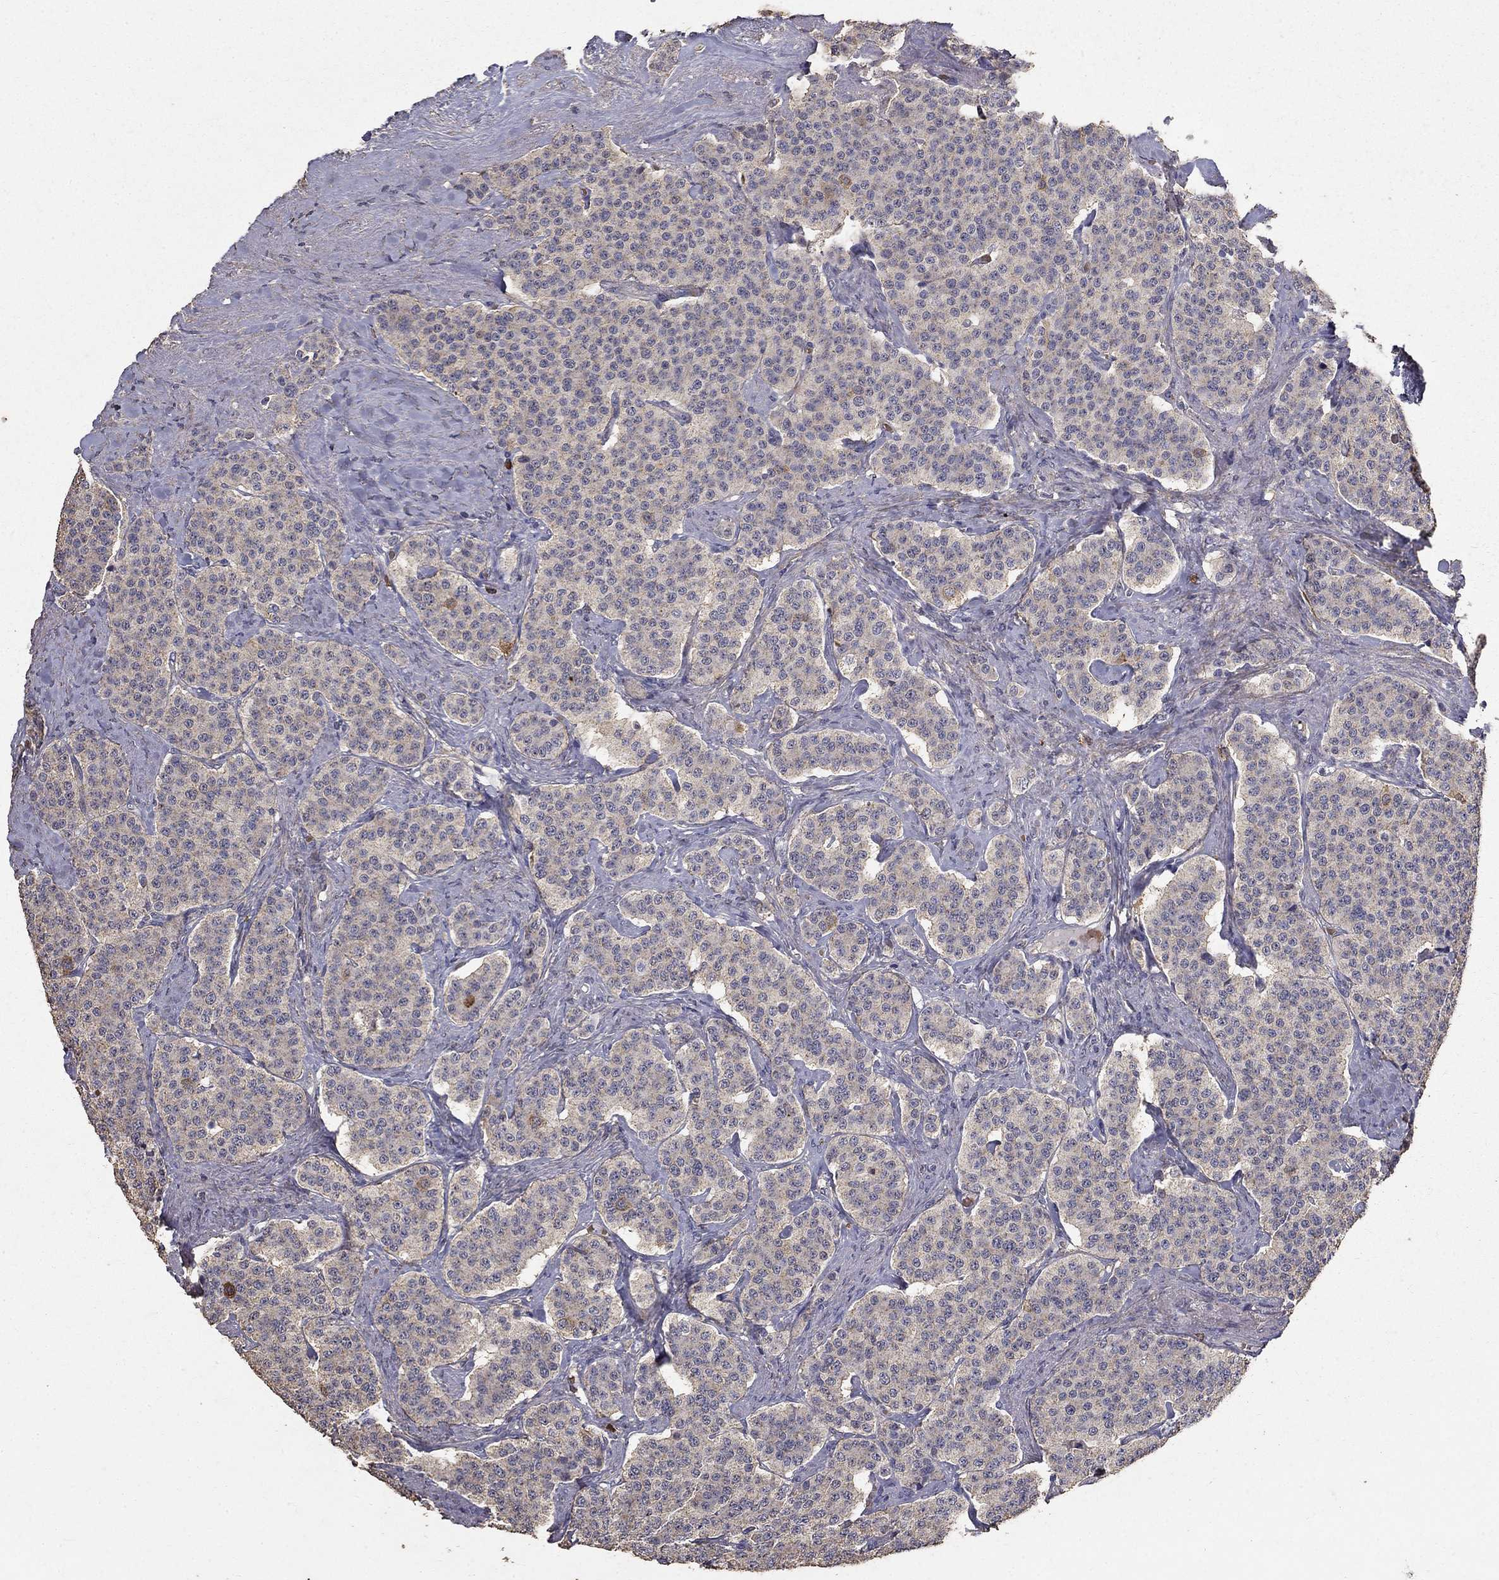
{"staining": {"intensity": "weak", "quantity": "<25%", "location": "cytoplasmic/membranous"}, "tissue": "carcinoid", "cell_type": "Tumor cells", "image_type": "cancer", "snomed": [{"axis": "morphology", "description": "Carcinoid, malignant, NOS"}, {"axis": "topography", "description": "Small intestine"}], "caption": "Micrograph shows no protein expression in tumor cells of malignant carcinoid tissue.", "gene": "MPP2", "patient": {"sex": "female", "age": 58}}